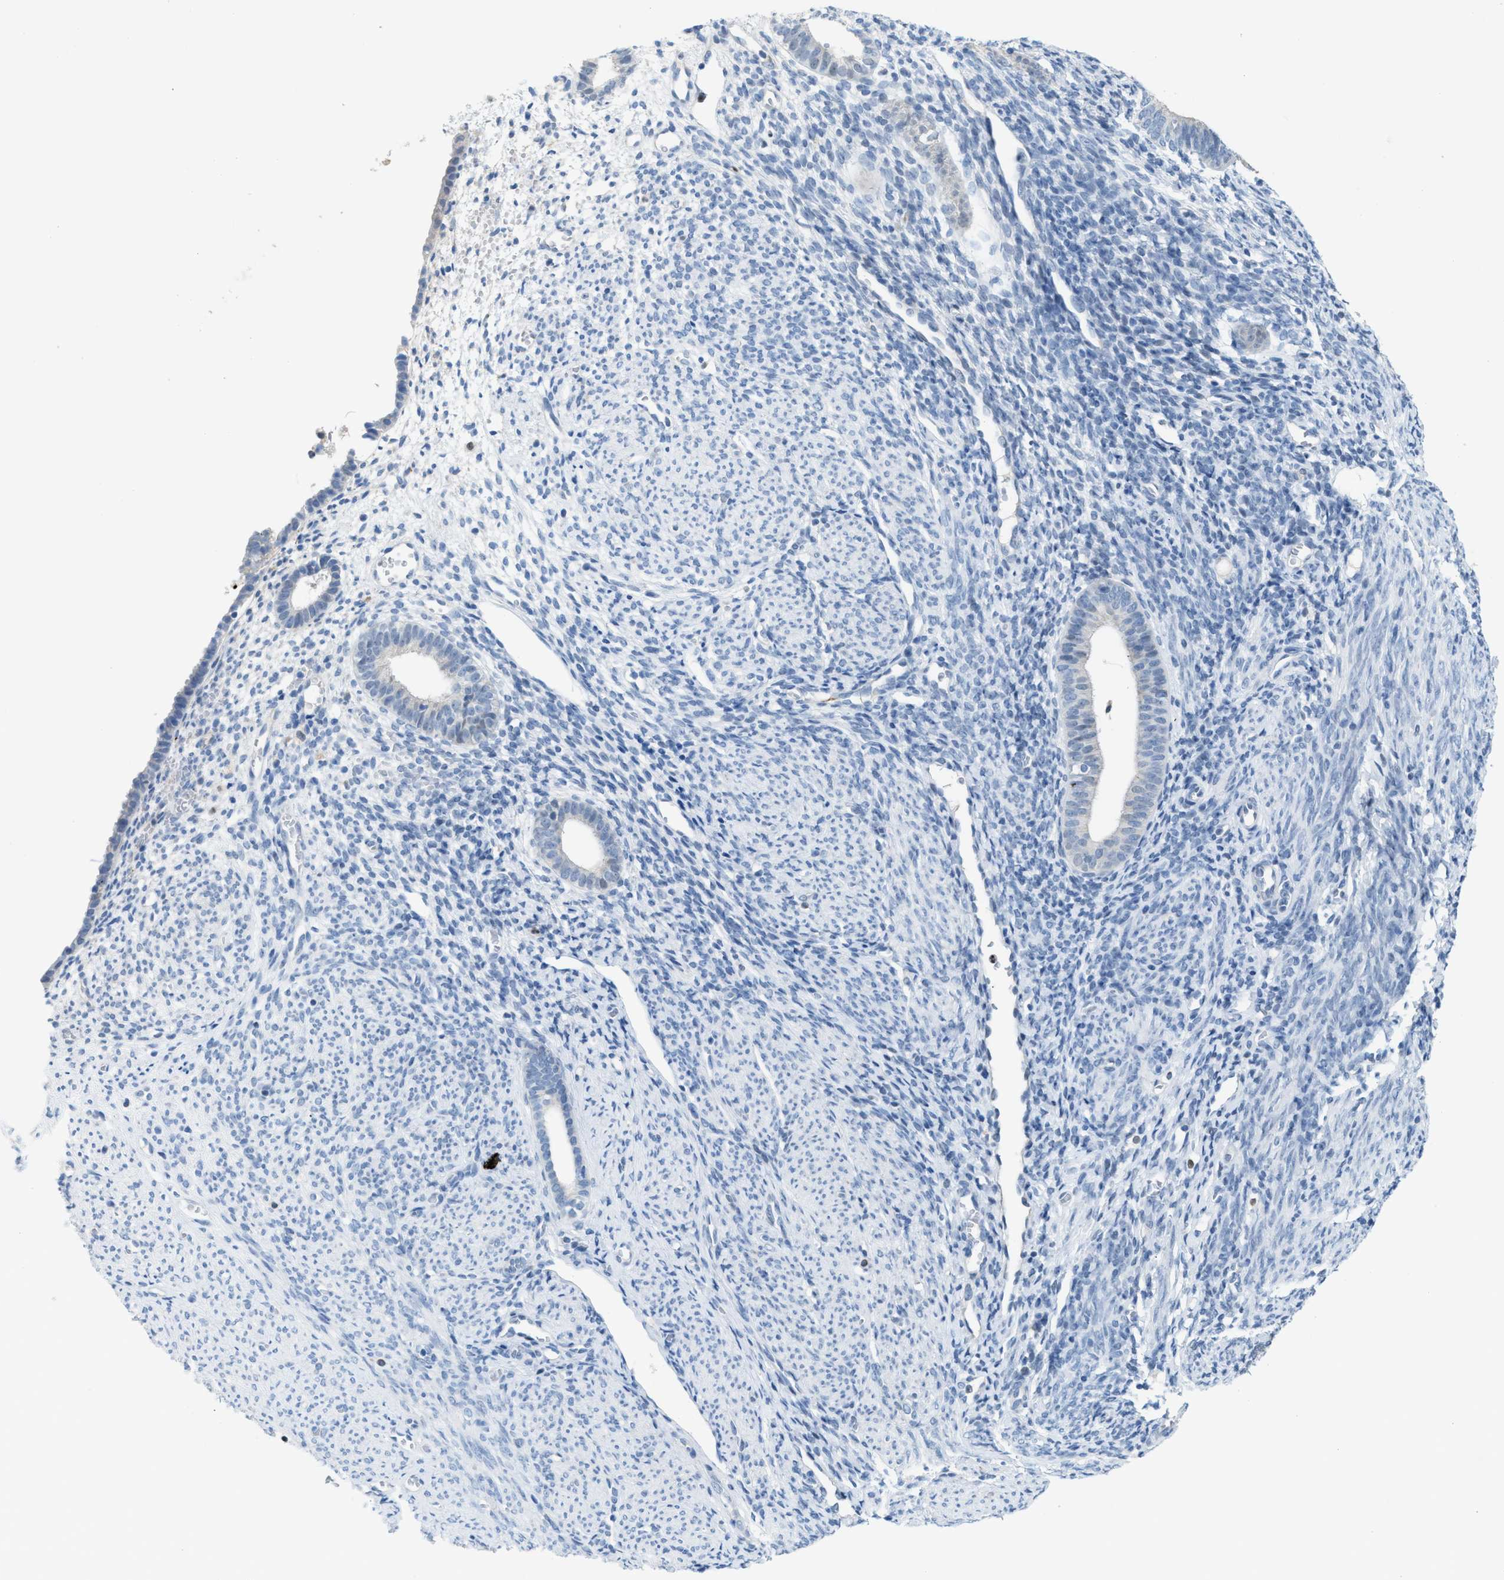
{"staining": {"intensity": "negative", "quantity": "none", "location": "none"}, "tissue": "endometrium", "cell_type": "Cells in endometrial stroma", "image_type": "normal", "snomed": [{"axis": "morphology", "description": "Normal tissue, NOS"}, {"axis": "morphology", "description": "Adenocarcinoma, NOS"}, {"axis": "topography", "description": "Endometrium"}], "caption": "The micrograph shows no significant expression in cells in endometrial stroma of endometrium. (Brightfield microscopy of DAB (3,3'-diaminobenzidine) IHC at high magnification).", "gene": "PPM1D", "patient": {"sex": "female", "age": 57}}